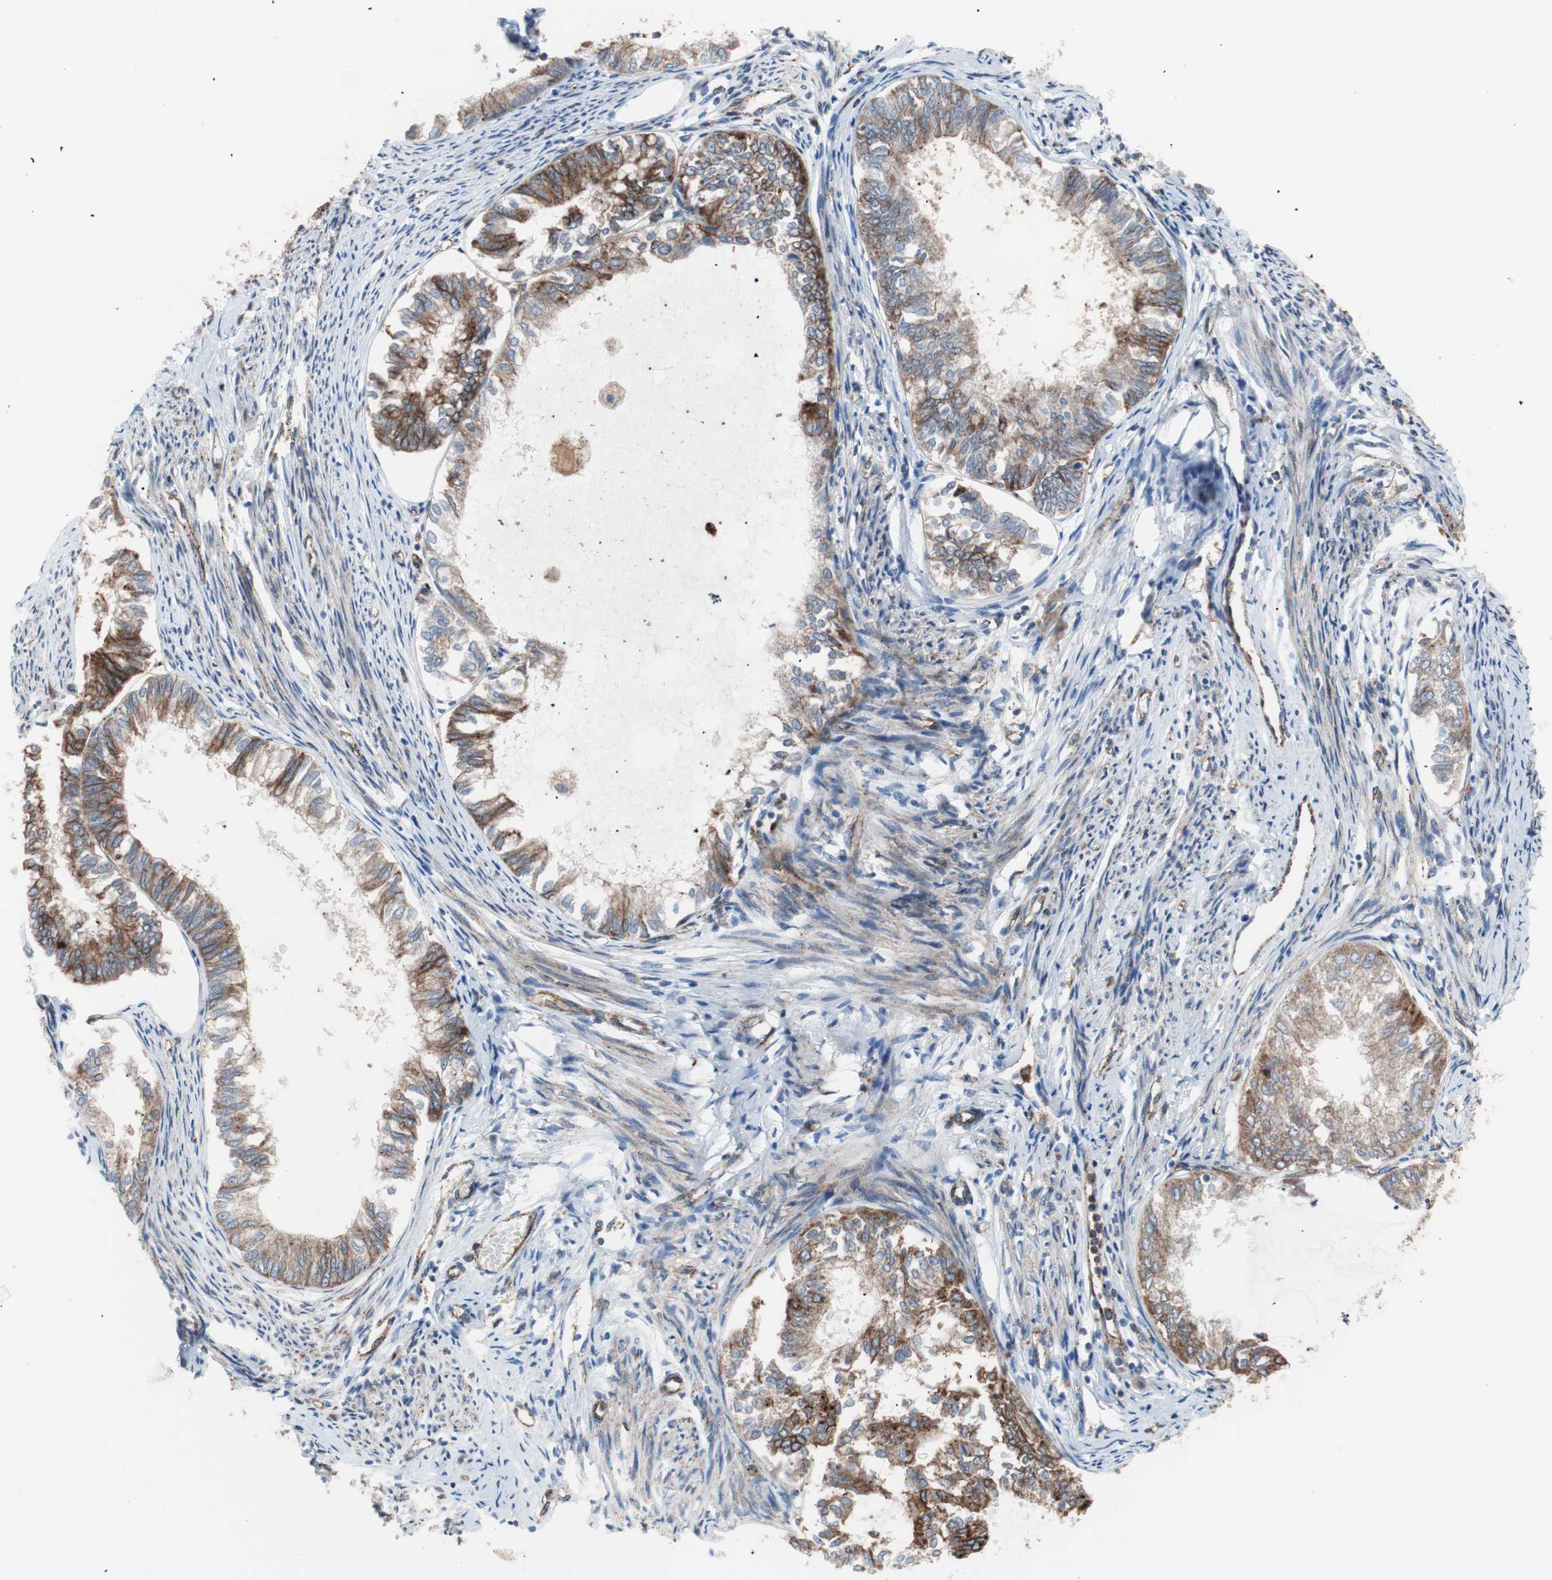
{"staining": {"intensity": "moderate", "quantity": ">75%", "location": "cytoplasmic/membranous"}, "tissue": "endometrial cancer", "cell_type": "Tumor cells", "image_type": "cancer", "snomed": [{"axis": "morphology", "description": "Adenocarcinoma, NOS"}, {"axis": "topography", "description": "Endometrium"}], "caption": "Immunohistochemistry micrograph of endometrial cancer (adenocarcinoma) stained for a protein (brown), which exhibits medium levels of moderate cytoplasmic/membranous expression in approximately >75% of tumor cells.", "gene": "FLOT2", "patient": {"sex": "female", "age": 86}}